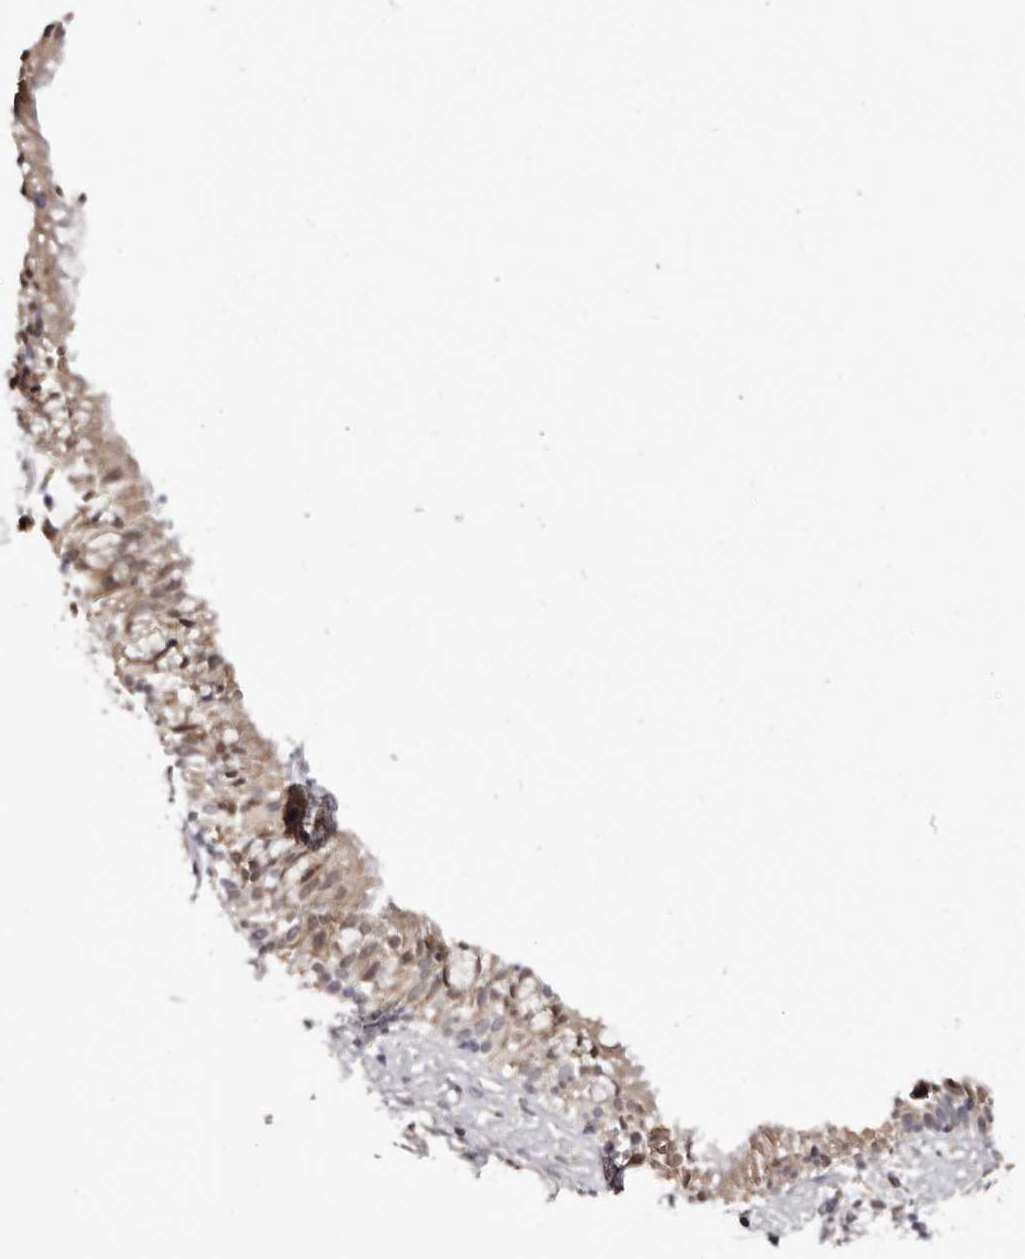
{"staining": {"intensity": "weak", "quantity": ">75%", "location": "cytoplasmic/membranous"}, "tissue": "nasopharynx", "cell_type": "Respiratory epithelial cells", "image_type": "normal", "snomed": [{"axis": "morphology", "description": "Normal tissue, NOS"}, {"axis": "morphology", "description": "Inflammation, NOS"}, {"axis": "topography", "description": "Nasopharynx"}], "caption": "Immunohistochemistry (DAB) staining of benign nasopharynx exhibits weak cytoplasmic/membranous protein staining in about >75% of respiratory epithelial cells. The staining was performed using DAB, with brown indicating positive protein expression. Nuclei are stained blue with hematoxylin.", "gene": "PIGX", "patient": {"sex": "female", "age": 19}}